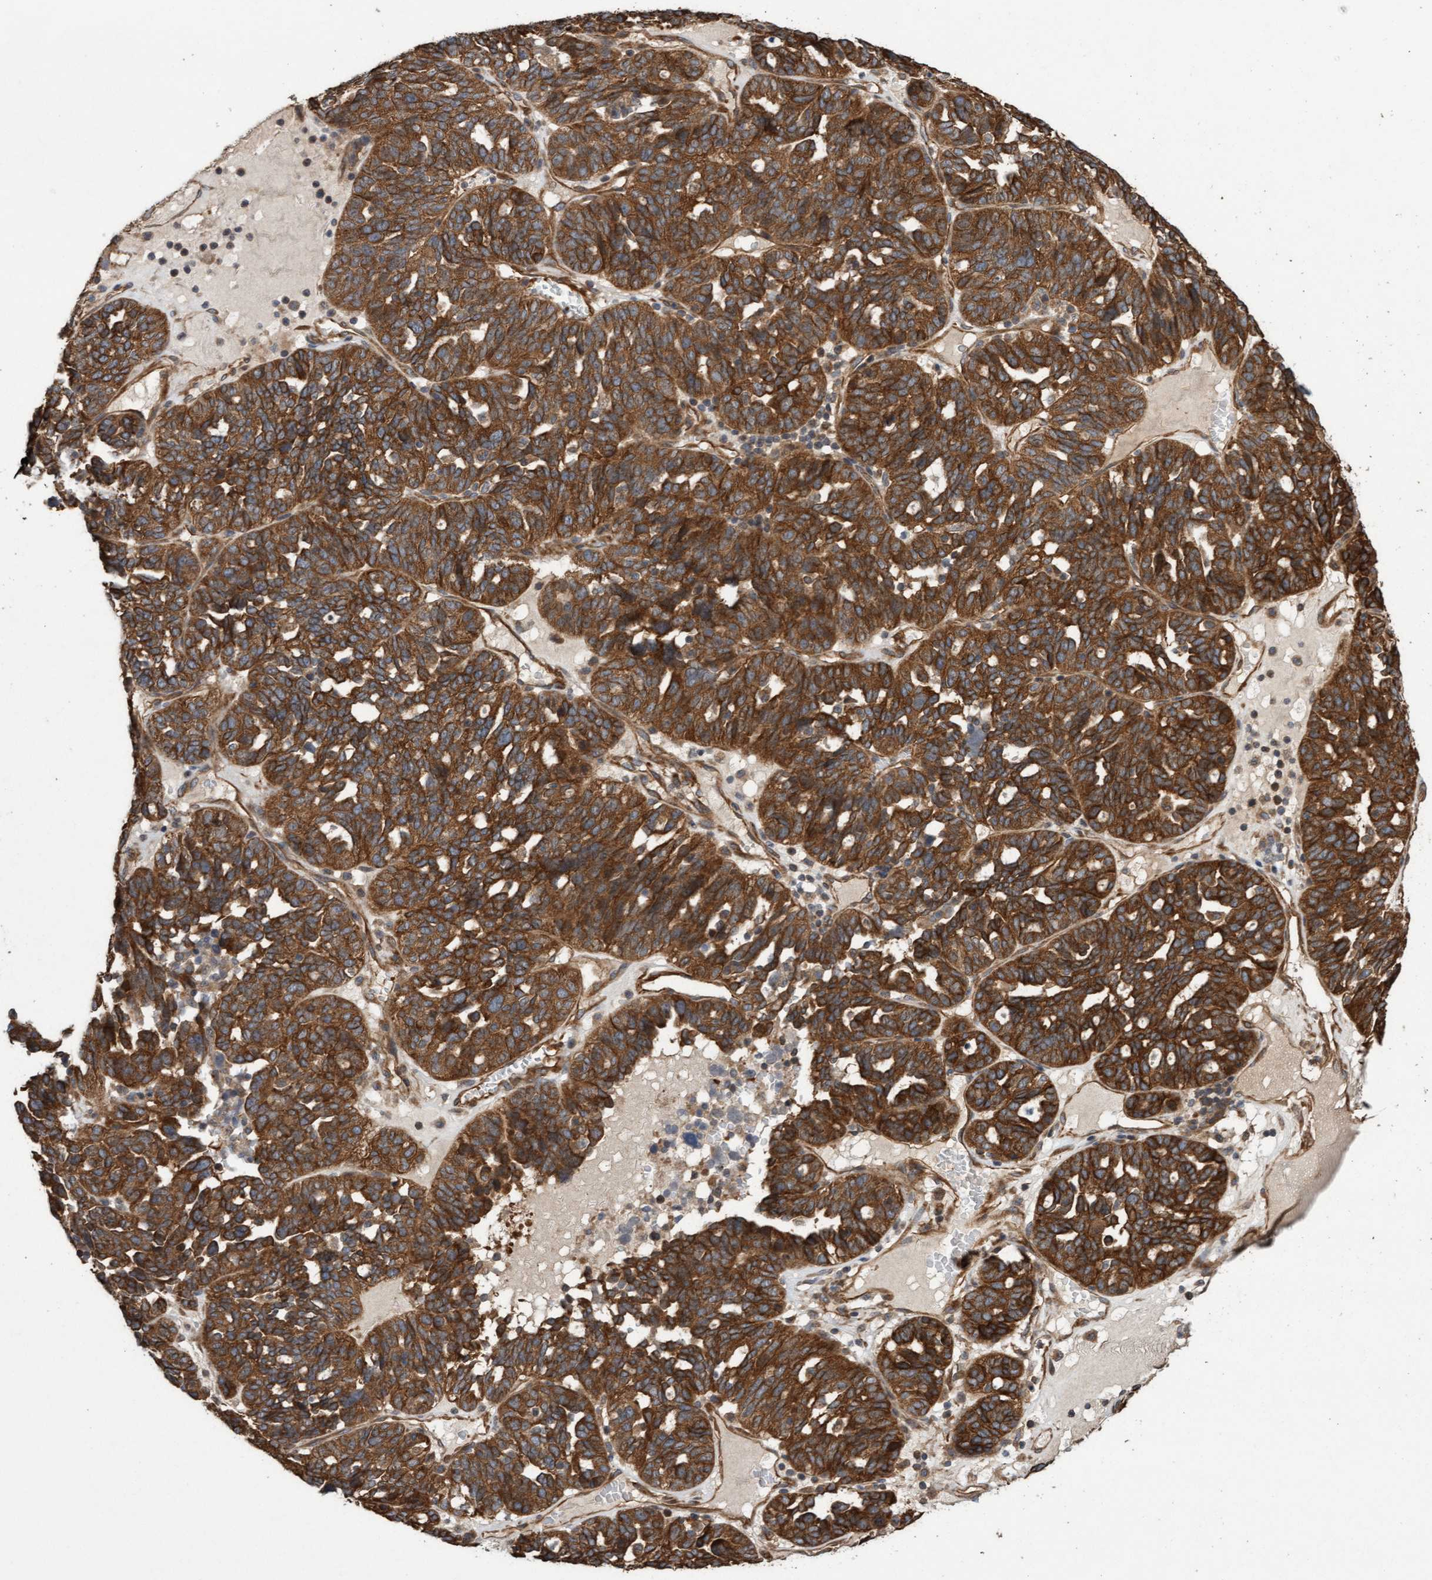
{"staining": {"intensity": "strong", "quantity": ">75%", "location": "cytoplasmic/membranous"}, "tissue": "ovarian cancer", "cell_type": "Tumor cells", "image_type": "cancer", "snomed": [{"axis": "morphology", "description": "Cystadenocarcinoma, serous, NOS"}, {"axis": "topography", "description": "Ovary"}], "caption": "Serous cystadenocarcinoma (ovarian) stained with DAB immunohistochemistry (IHC) exhibits high levels of strong cytoplasmic/membranous expression in approximately >75% of tumor cells.", "gene": "CDC42EP4", "patient": {"sex": "female", "age": 59}}